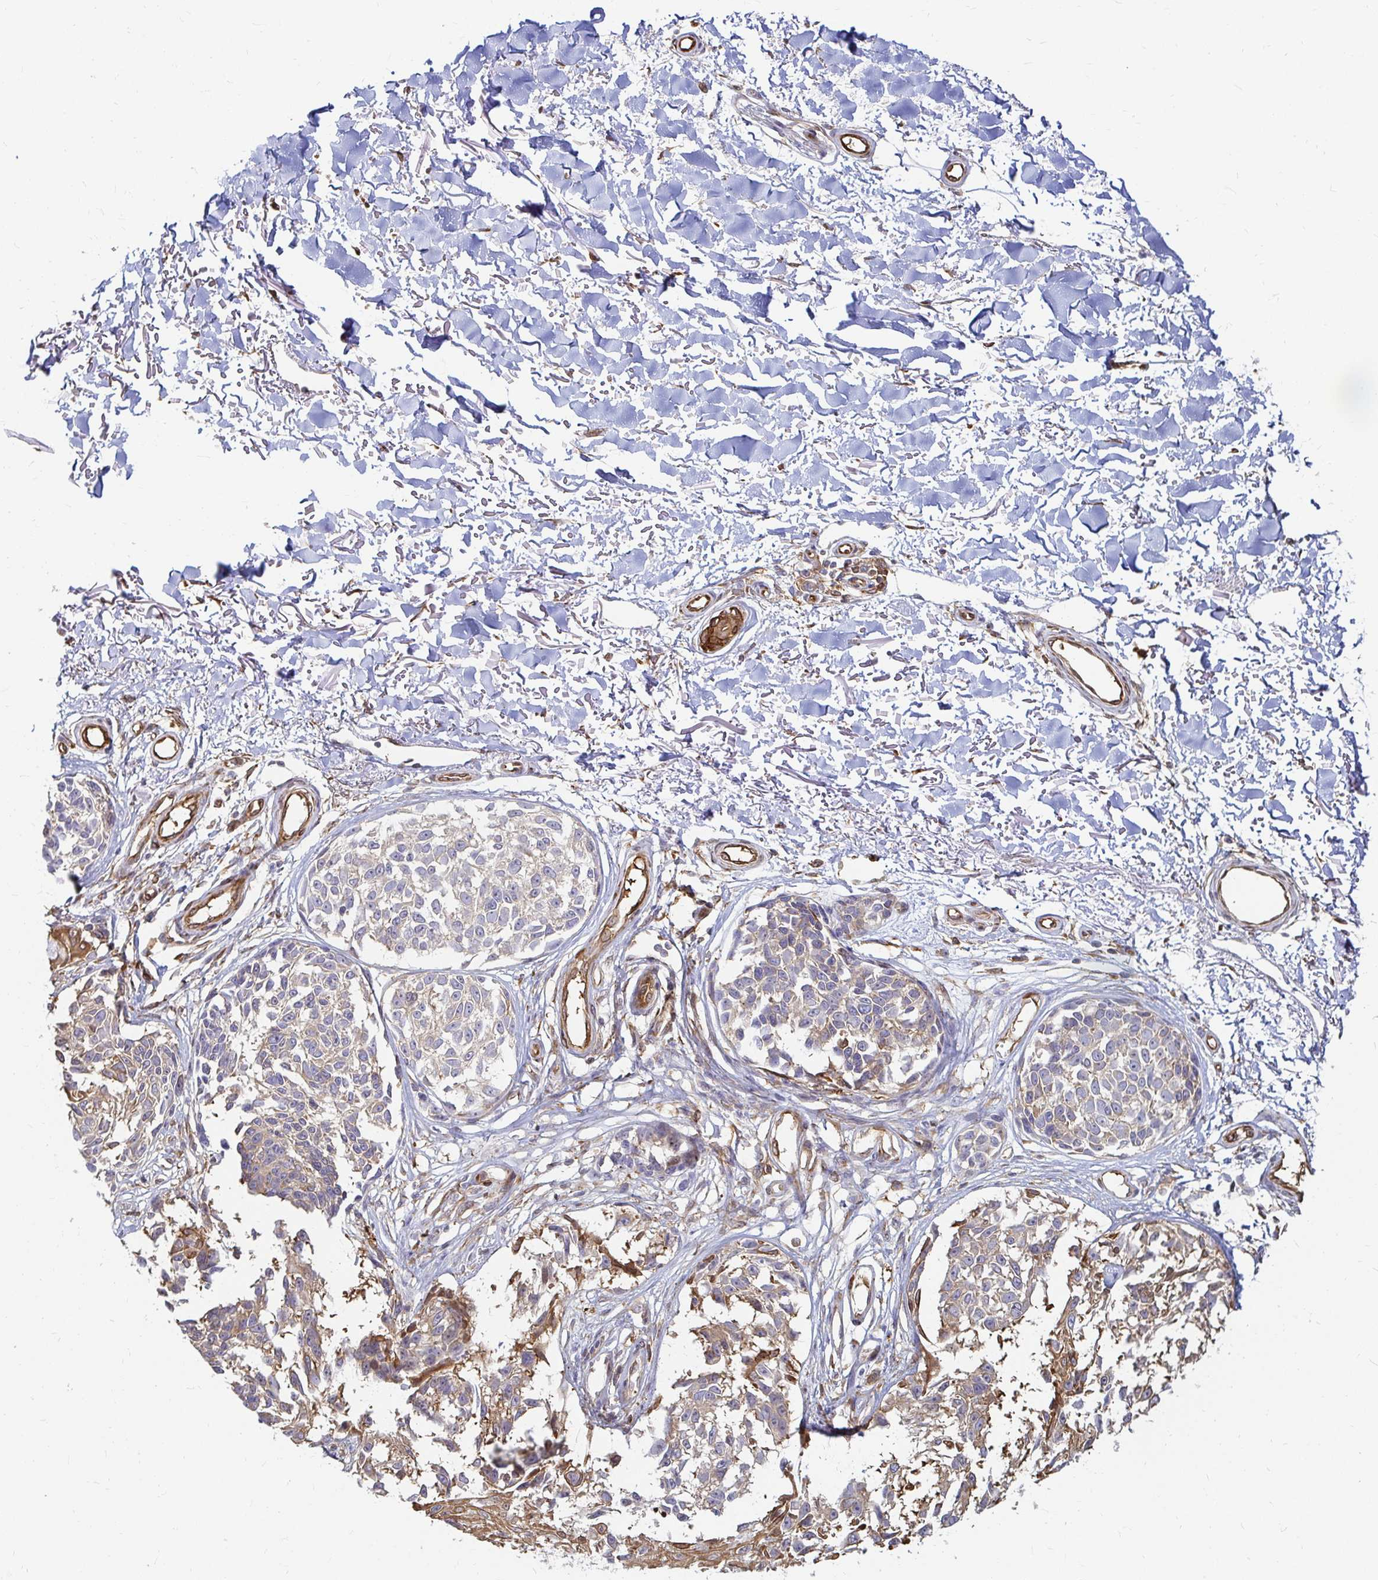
{"staining": {"intensity": "weak", "quantity": "<25%", "location": "cytoplasmic/membranous"}, "tissue": "melanoma", "cell_type": "Tumor cells", "image_type": "cancer", "snomed": [{"axis": "morphology", "description": "Malignant melanoma, NOS"}, {"axis": "topography", "description": "Skin"}], "caption": "Immunohistochemistry histopathology image of neoplastic tissue: melanoma stained with DAB demonstrates no significant protein positivity in tumor cells. Brightfield microscopy of IHC stained with DAB (3,3'-diaminobenzidine) (brown) and hematoxylin (blue), captured at high magnification.", "gene": "CAST", "patient": {"sex": "male", "age": 73}}